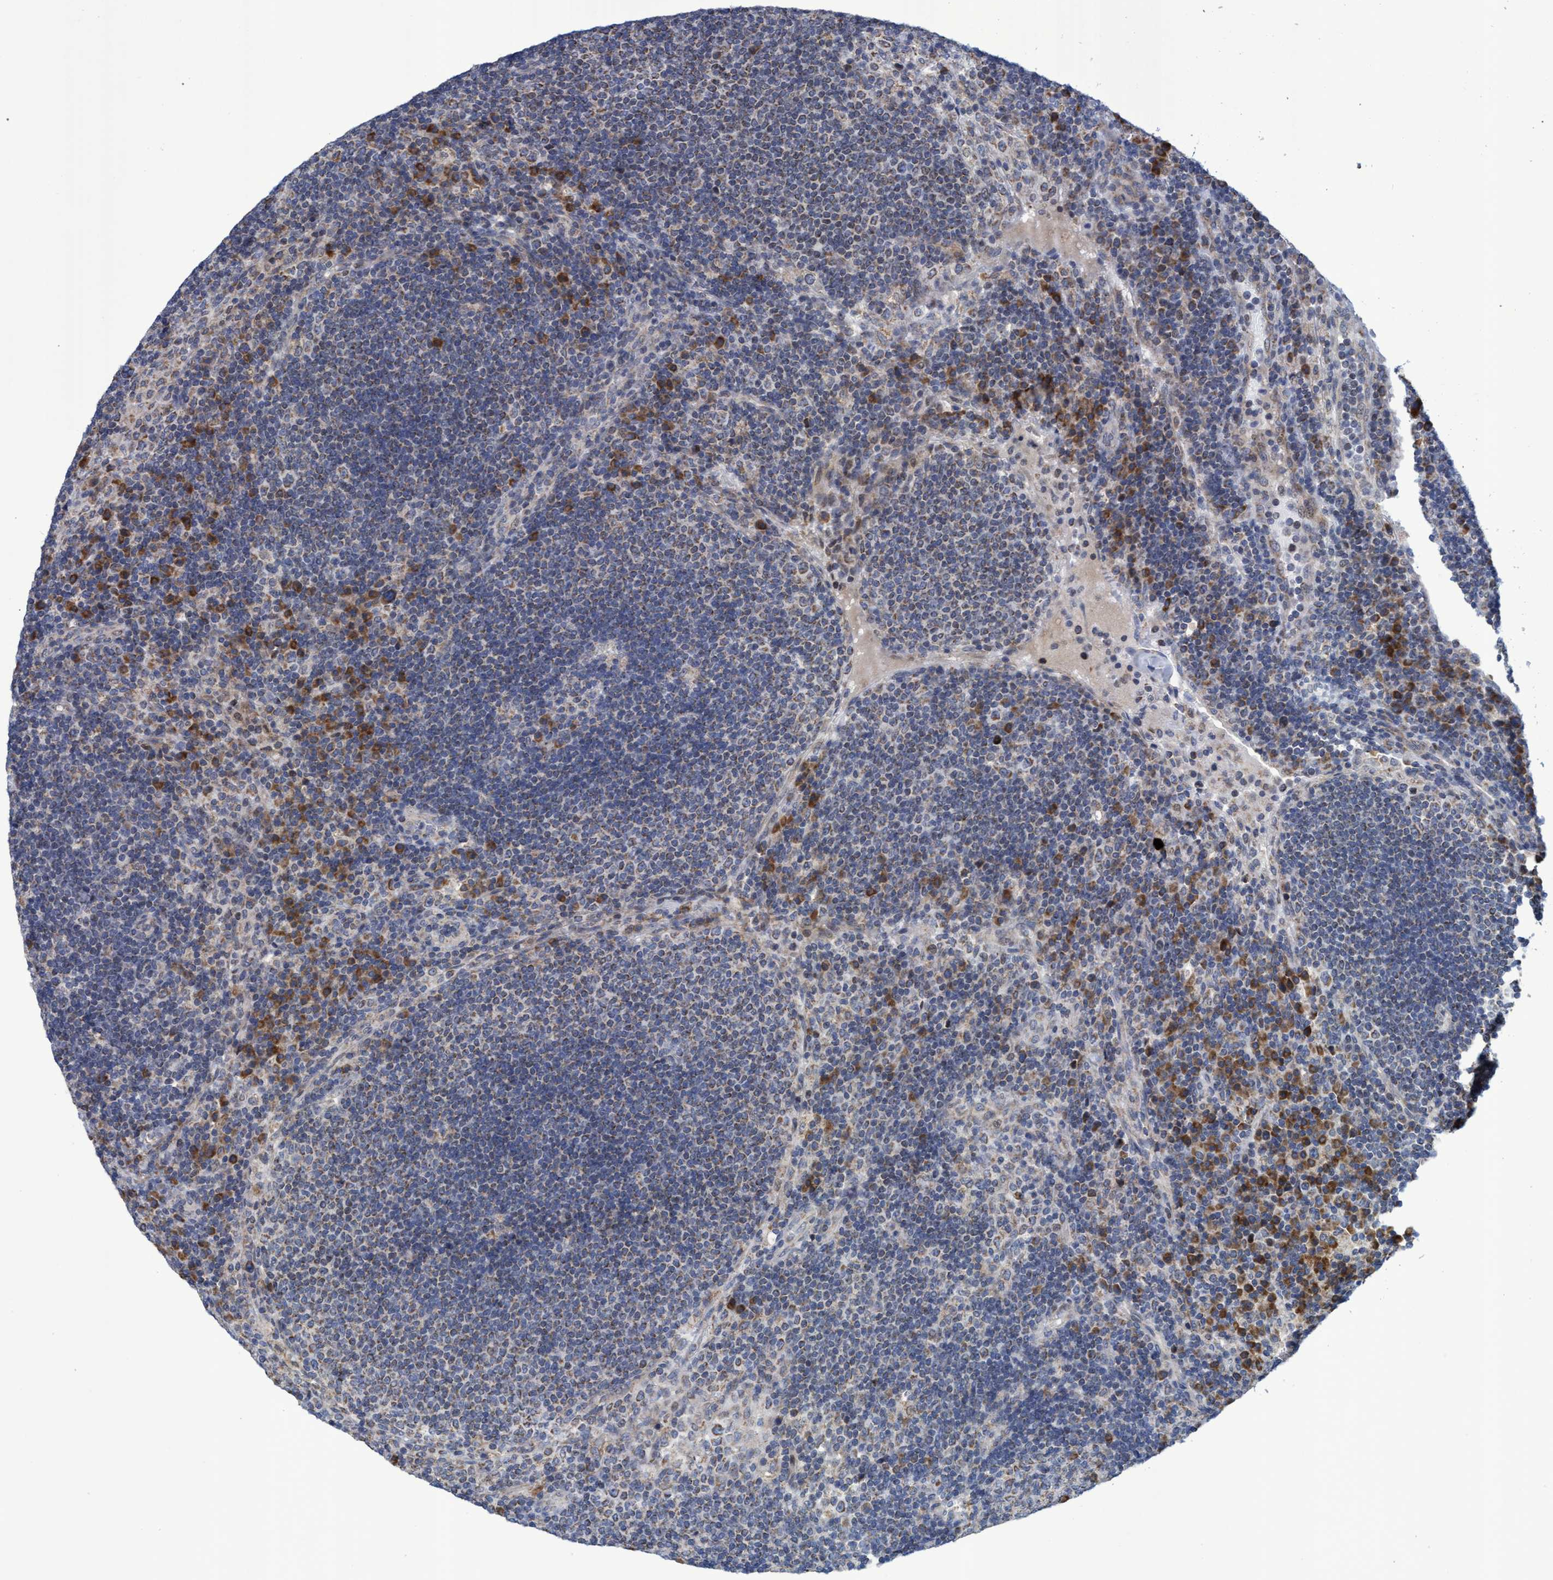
{"staining": {"intensity": "weak", "quantity": "<25%", "location": "cytoplasmic/membranous"}, "tissue": "lymph node", "cell_type": "Germinal center cells", "image_type": "normal", "snomed": [{"axis": "morphology", "description": "Normal tissue, NOS"}, {"axis": "topography", "description": "Lymph node"}], "caption": "Protein analysis of normal lymph node shows no significant expression in germinal center cells.", "gene": "NAT16", "patient": {"sex": "female", "age": 53}}